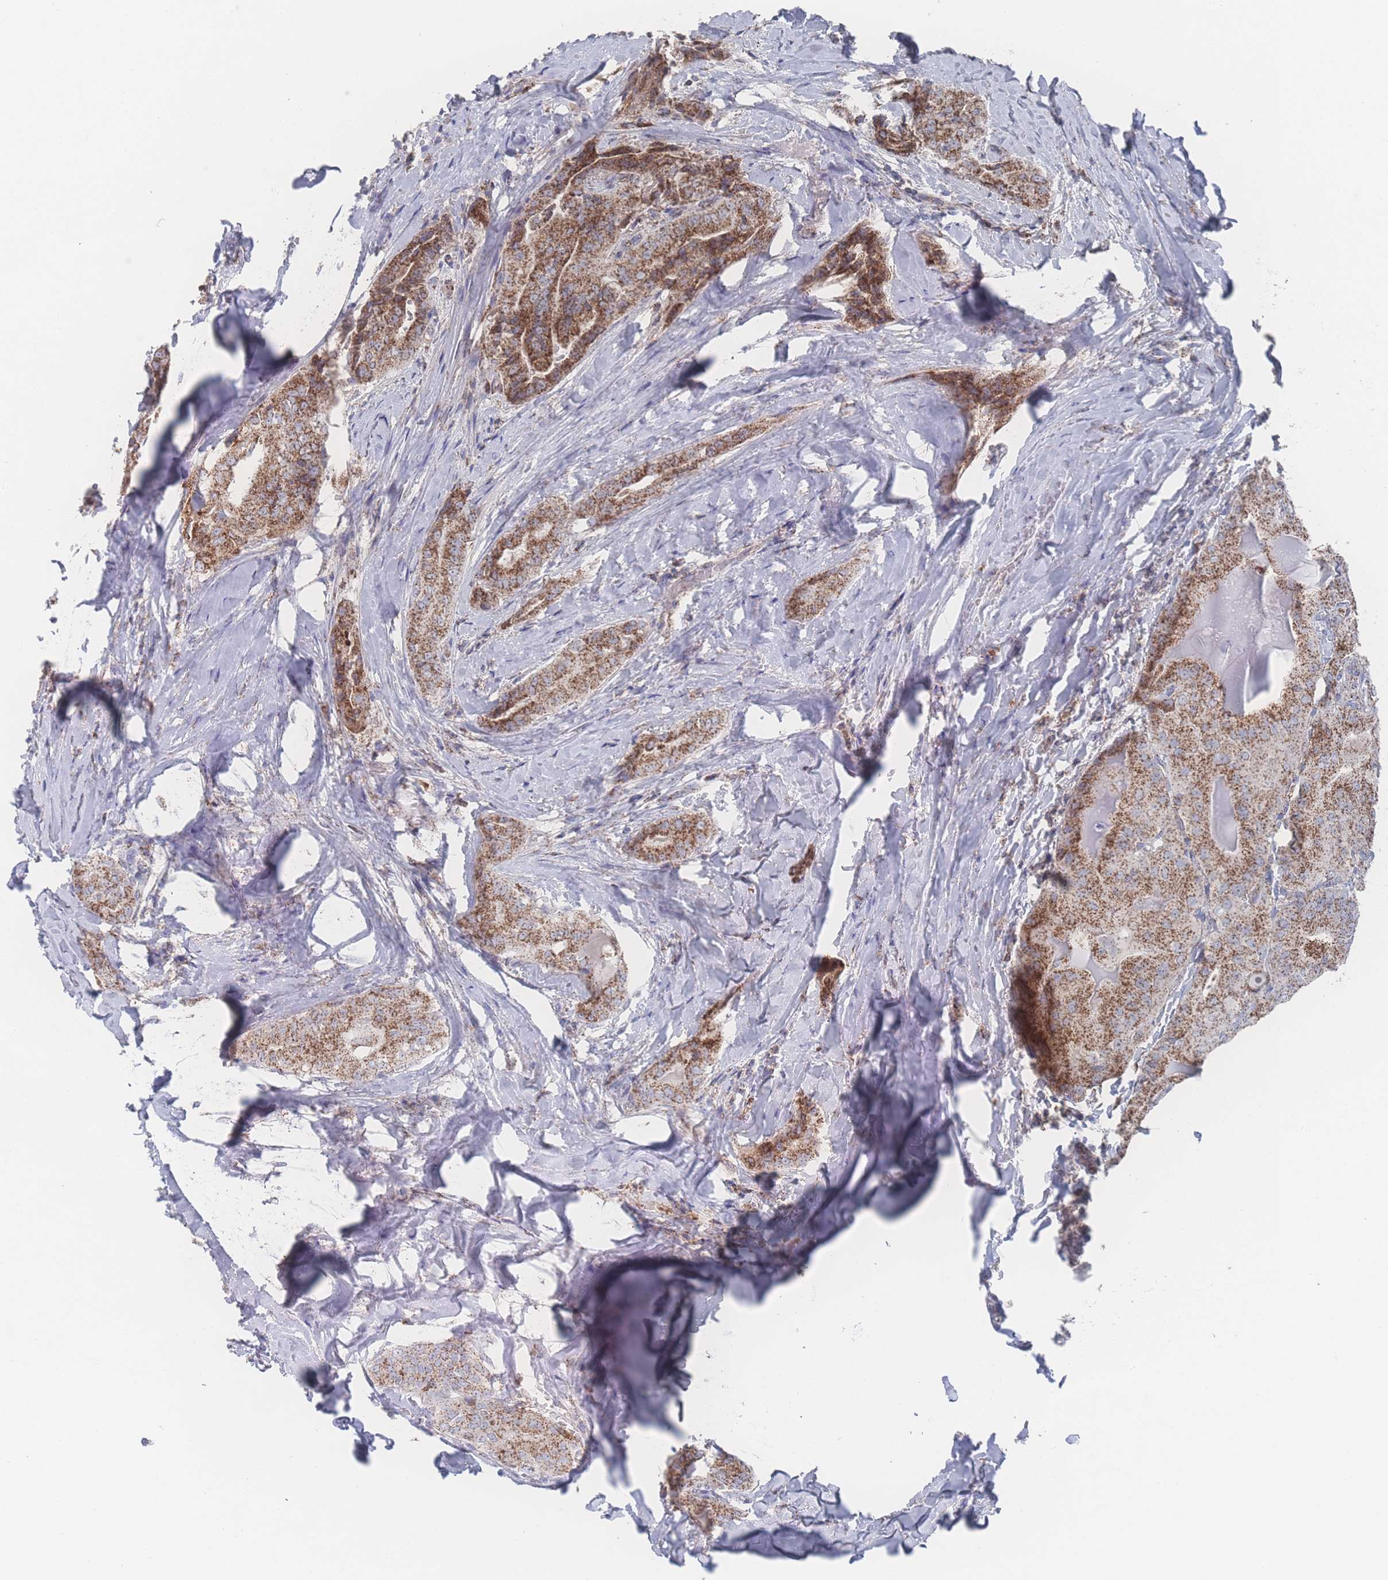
{"staining": {"intensity": "strong", "quantity": ">75%", "location": "cytoplasmic/membranous"}, "tissue": "thyroid cancer", "cell_type": "Tumor cells", "image_type": "cancer", "snomed": [{"axis": "morphology", "description": "Papillary adenocarcinoma, NOS"}, {"axis": "topography", "description": "Thyroid gland"}], "caption": "Approximately >75% of tumor cells in human thyroid cancer reveal strong cytoplasmic/membranous protein expression as visualized by brown immunohistochemical staining.", "gene": "PEX14", "patient": {"sex": "female", "age": 68}}